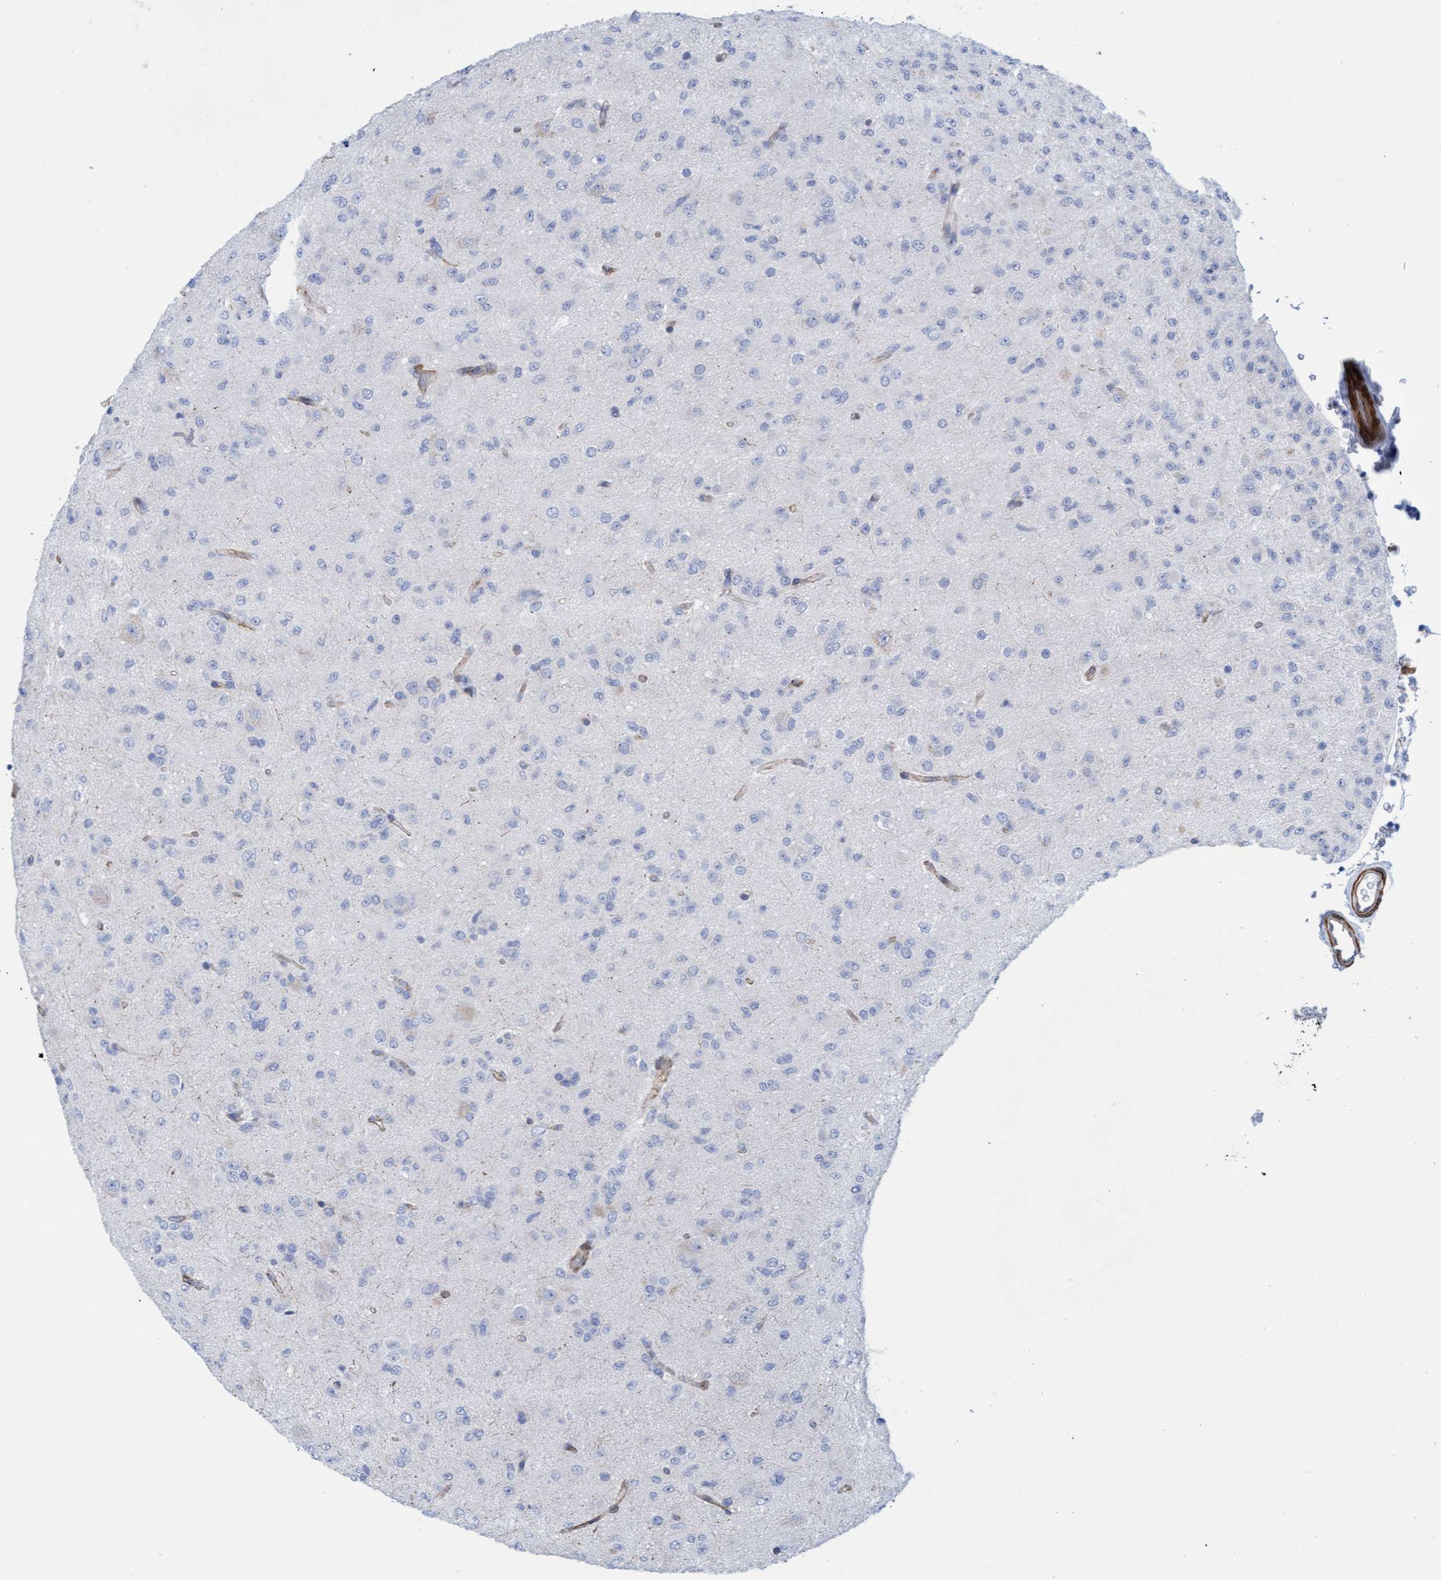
{"staining": {"intensity": "negative", "quantity": "none", "location": "none"}, "tissue": "glioma", "cell_type": "Tumor cells", "image_type": "cancer", "snomed": [{"axis": "morphology", "description": "Glioma, malignant, Low grade"}, {"axis": "topography", "description": "Brain"}], "caption": "Tumor cells show no significant protein staining in malignant low-grade glioma. The staining is performed using DAB (3,3'-diaminobenzidine) brown chromogen with nuclei counter-stained in using hematoxylin.", "gene": "MTFR1", "patient": {"sex": "male", "age": 65}}